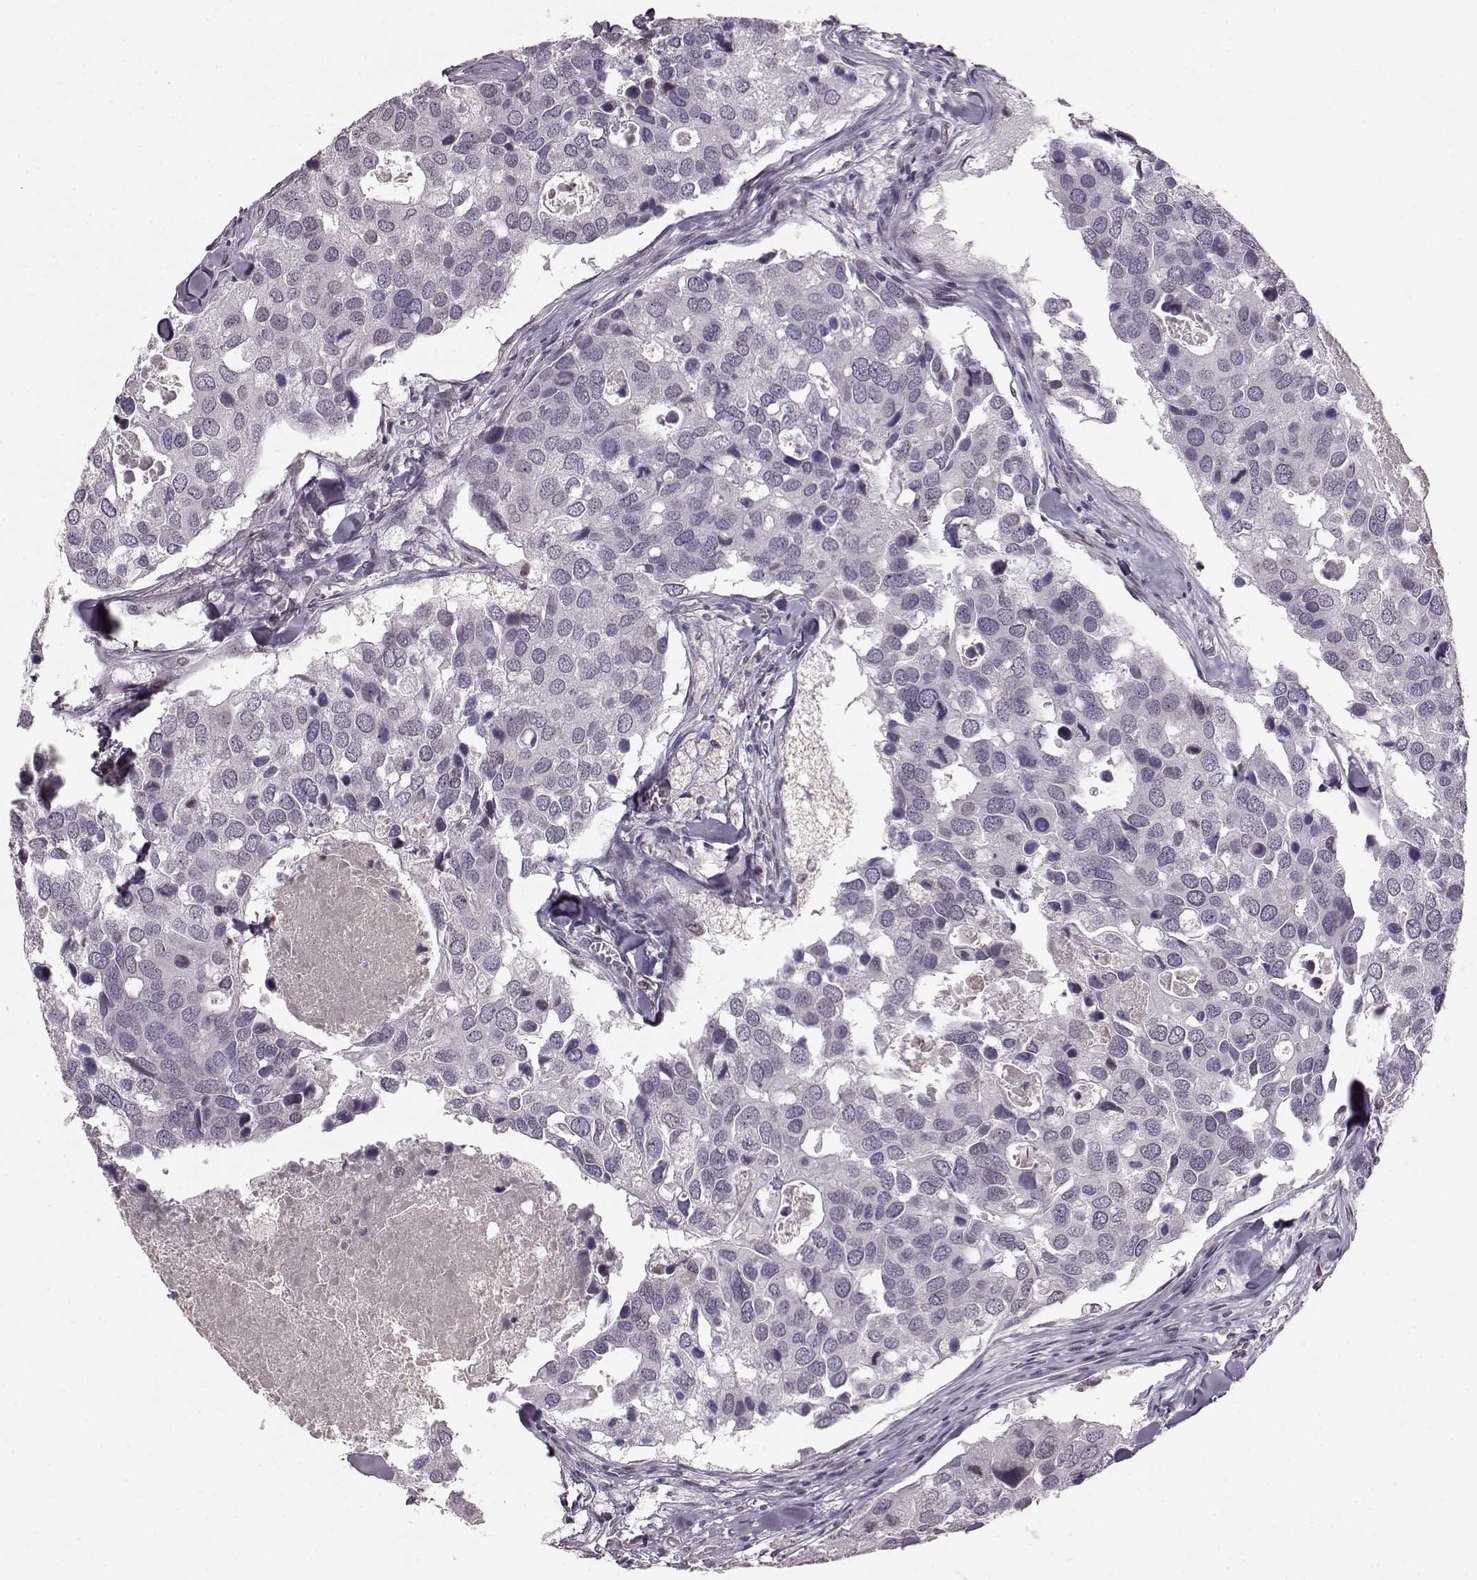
{"staining": {"intensity": "negative", "quantity": "none", "location": "none"}, "tissue": "breast cancer", "cell_type": "Tumor cells", "image_type": "cancer", "snomed": [{"axis": "morphology", "description": "Duct carcinoma"}, {"axis": "topography", "description": "Breast"}], "caption": "Immunohistochemistry photomicrograph of infiltrating ductal carcinoma (breast) stained for a protein (brown), which demonstrates no staining in tumor cells. The staining is performed using DAB brown chromogen with nuclei counter-stained in using hematoxylin.", "gene": "DCAF12", "patient": {"sex": "female", "age": 83}}